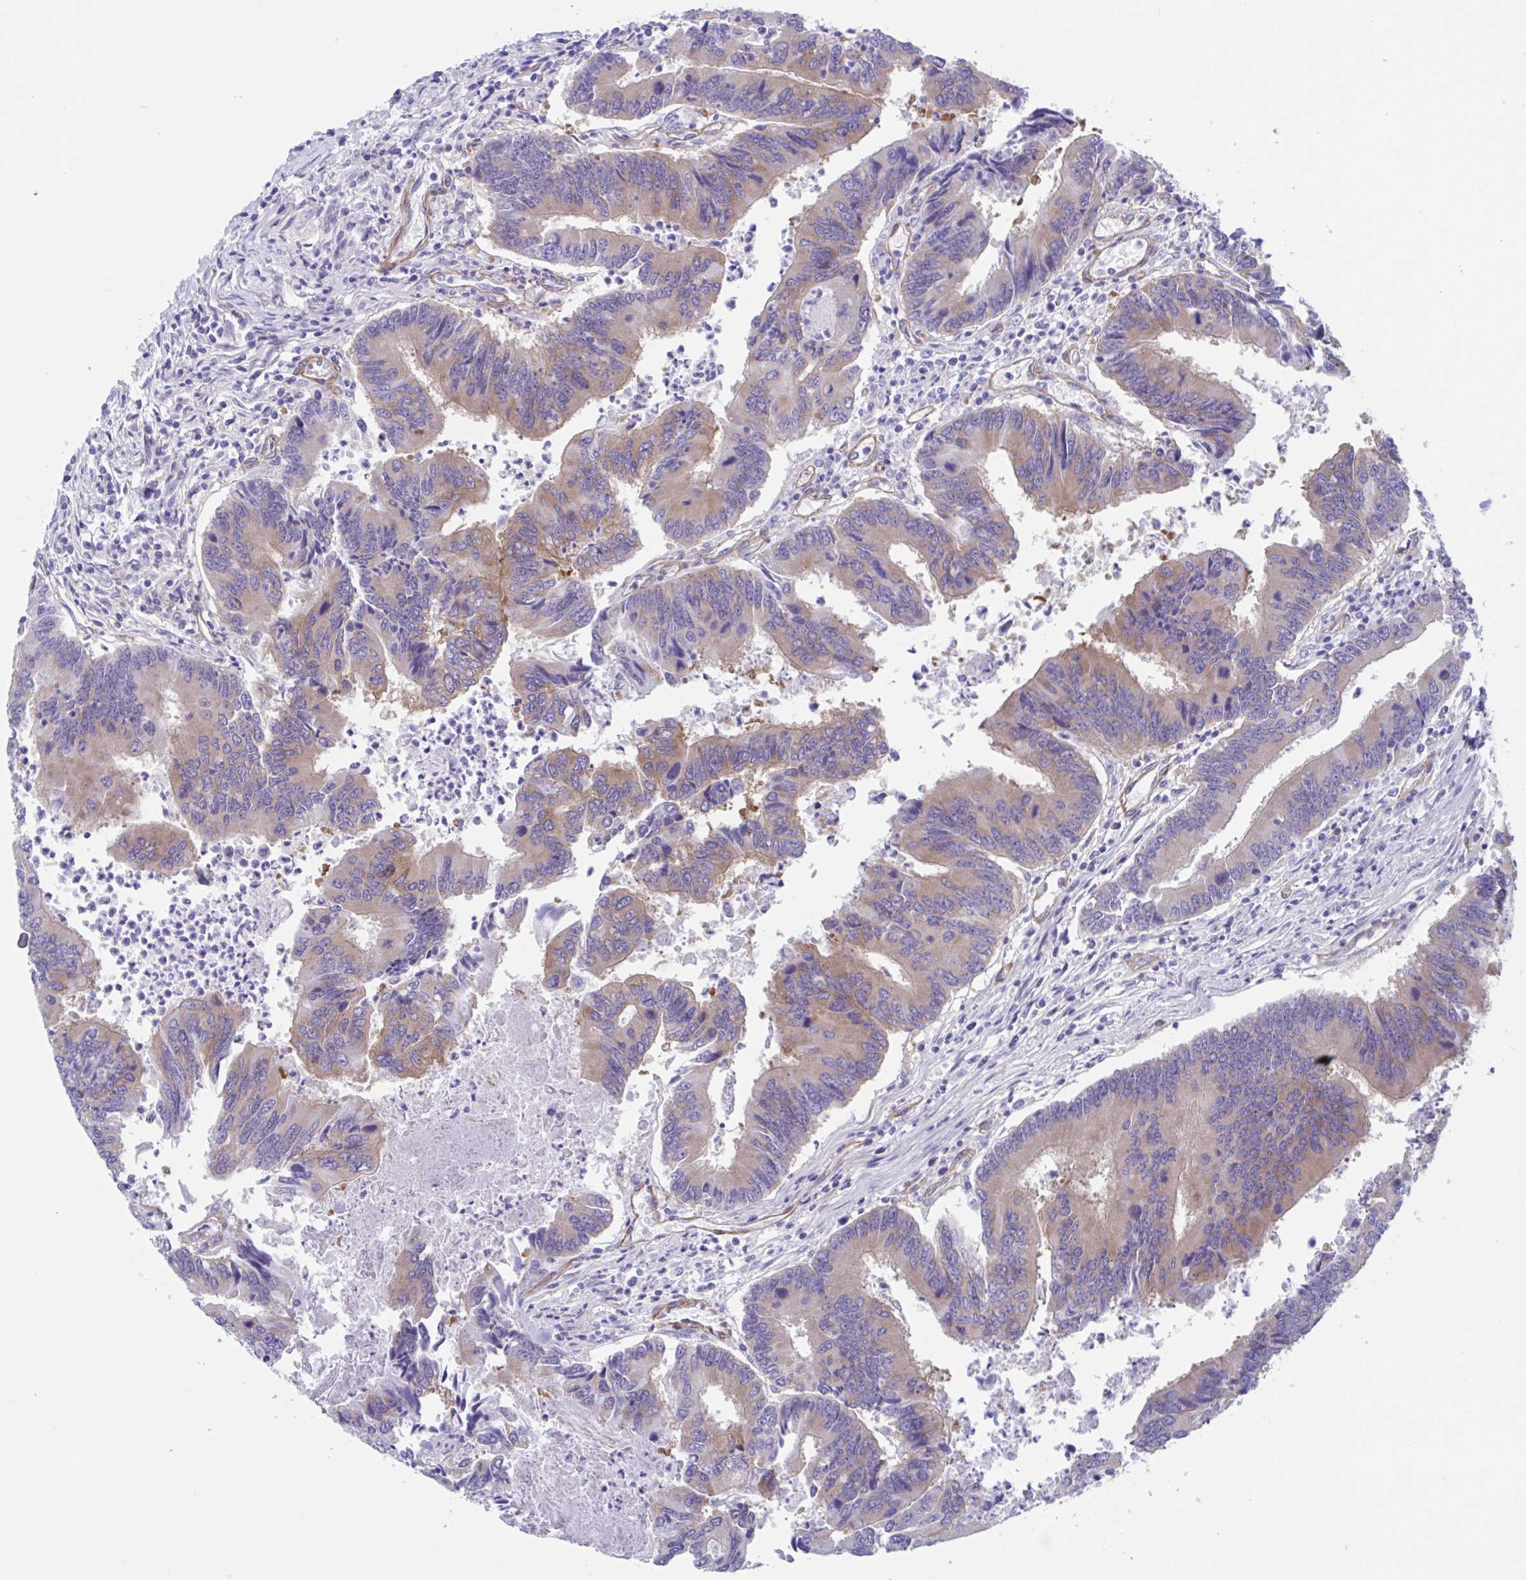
{"staining": {"intensity": "moderate", "quantity": "25%-75%", "location": "cytoplasmic/membranous"}, "tissue": "colorectal cancer", "cell_type": "Tumor cells", "image_type": "cancer", "snomed": [{"axis": "morphology", "description": "Adenocarcinoma, NOS"}, {"axis": "topography", "description": "Colon"}], "caption": "A high-resolution micrograph shows immunohistochemistry (IHC) staining of adenocarcinoma (colorectal), which reveals moderate cytoplasmic/membranous positivity in about 25%-75% of tumor cells.", "gene": "LPIN3", "patient": {"sex": "female", "age": 67}}